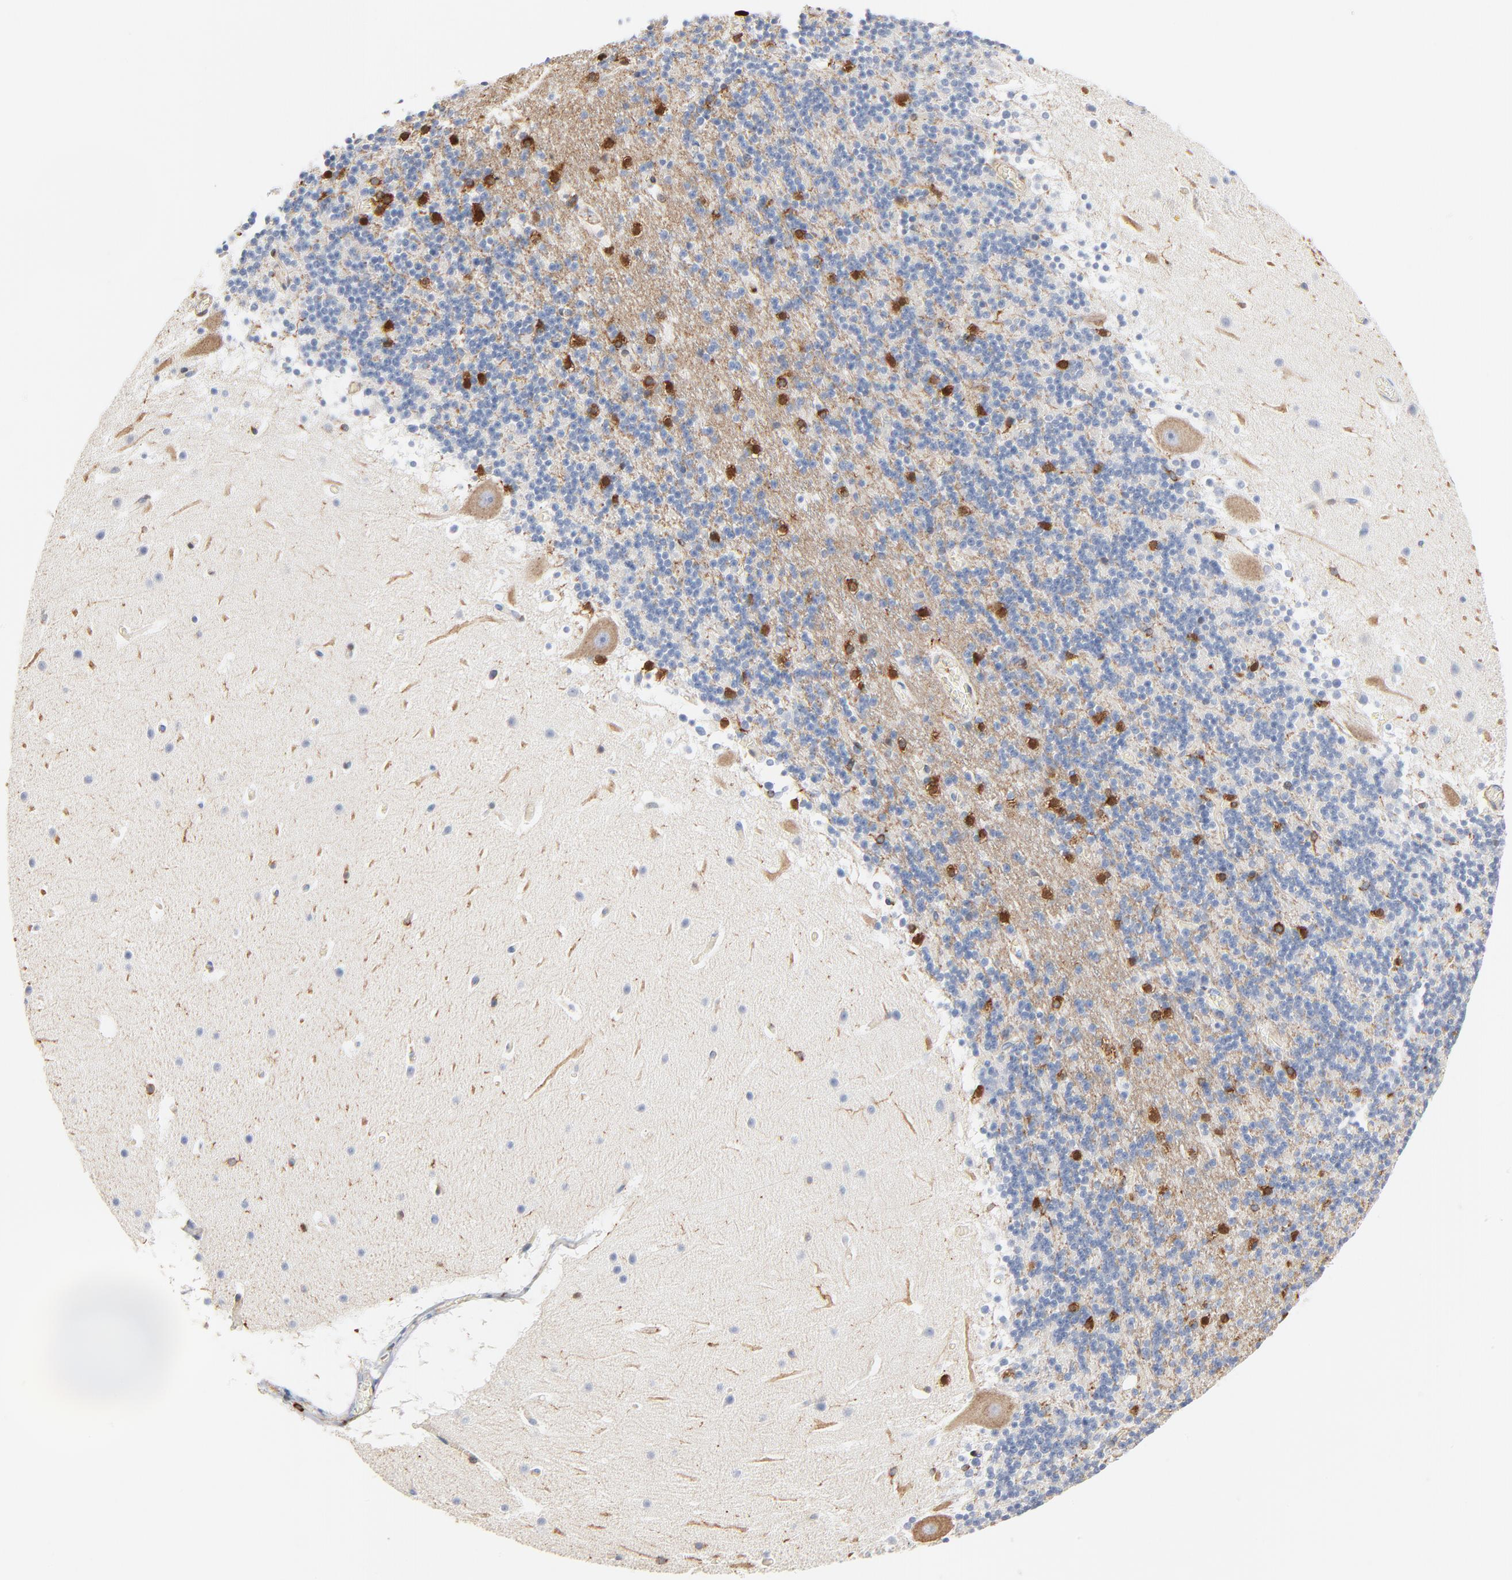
{"staining": {"intensity": "strong", "quantity": "<25%", "location": "cytoplasmic/membranous"}, "tissue": "cerebellum", "cell_type": "Cells in granular layer", "image_type": "normal", "snomed": [{"axis": "morphology", "description": "Normal tissue, NOS"}, {"axis": "topography", "description": "Cerebellum"}], "caption": "The histopathology image shows staining of benign cerebellum, revealing strong cytoplasmic/membranous protein staining (brown color) within cells in granular layer. (Brightfield microscopy of DAB IHC at high magnification).", "gene": "SH3KBP1", "patient": {"sex": "male", "age": 45}}